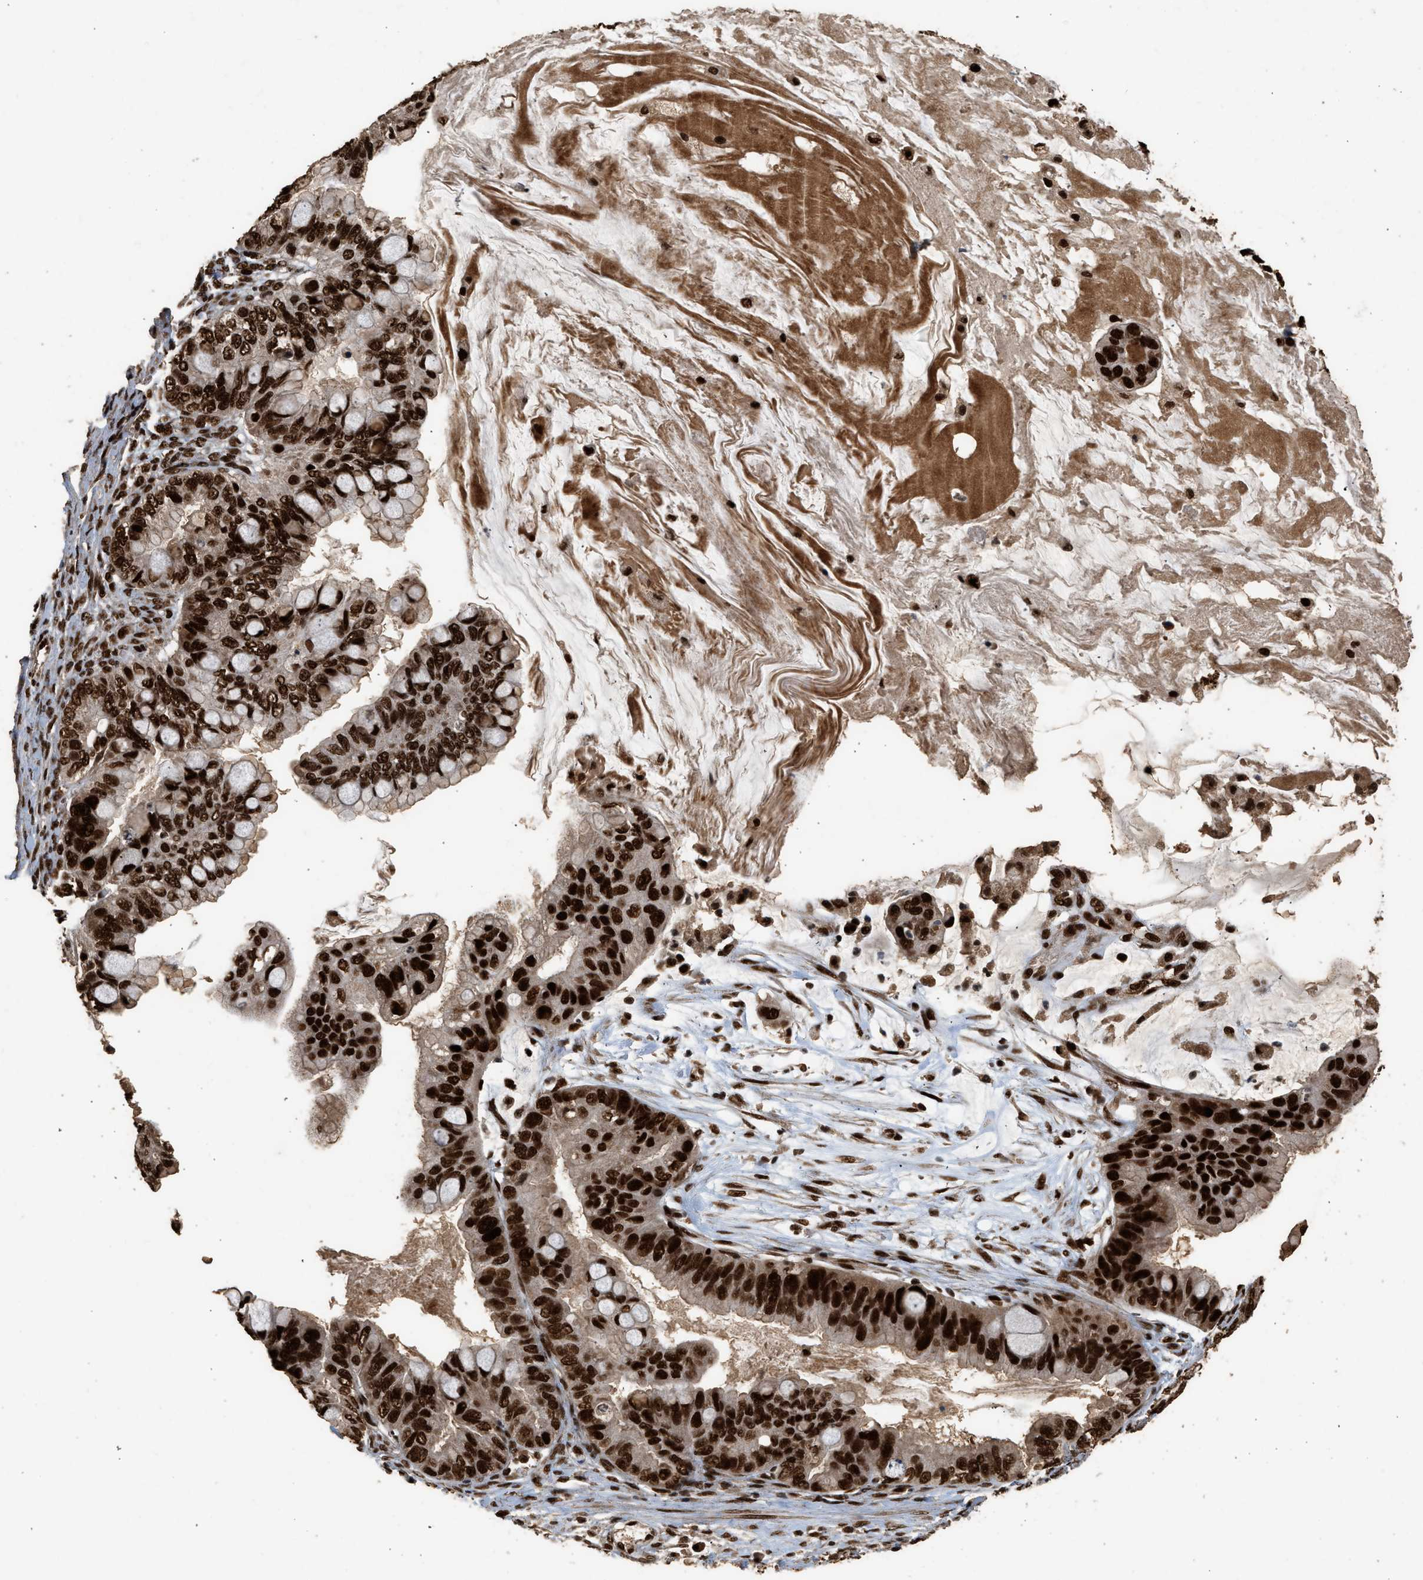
{"staining": {"intensity": "strong", "quantity": ">75%", "location": "nuclear"}, "tissue": "ovarian cancer", "cell_type": "Tumor cells", "image_type": "cancer", "snomed": [{"axis": "morphology", "description": "Cystadenocarcinoma, mucinous, NOS"}, {"axis": "topography", "description": "Ovary"}], "caption": "Ovarian mucinous cystadenocarcinoma stained with a protein marker demonstrates strong staining in tumor cells.", "gene": "PPP4R3B", "patient": {"sex": "female", "age": 80}}